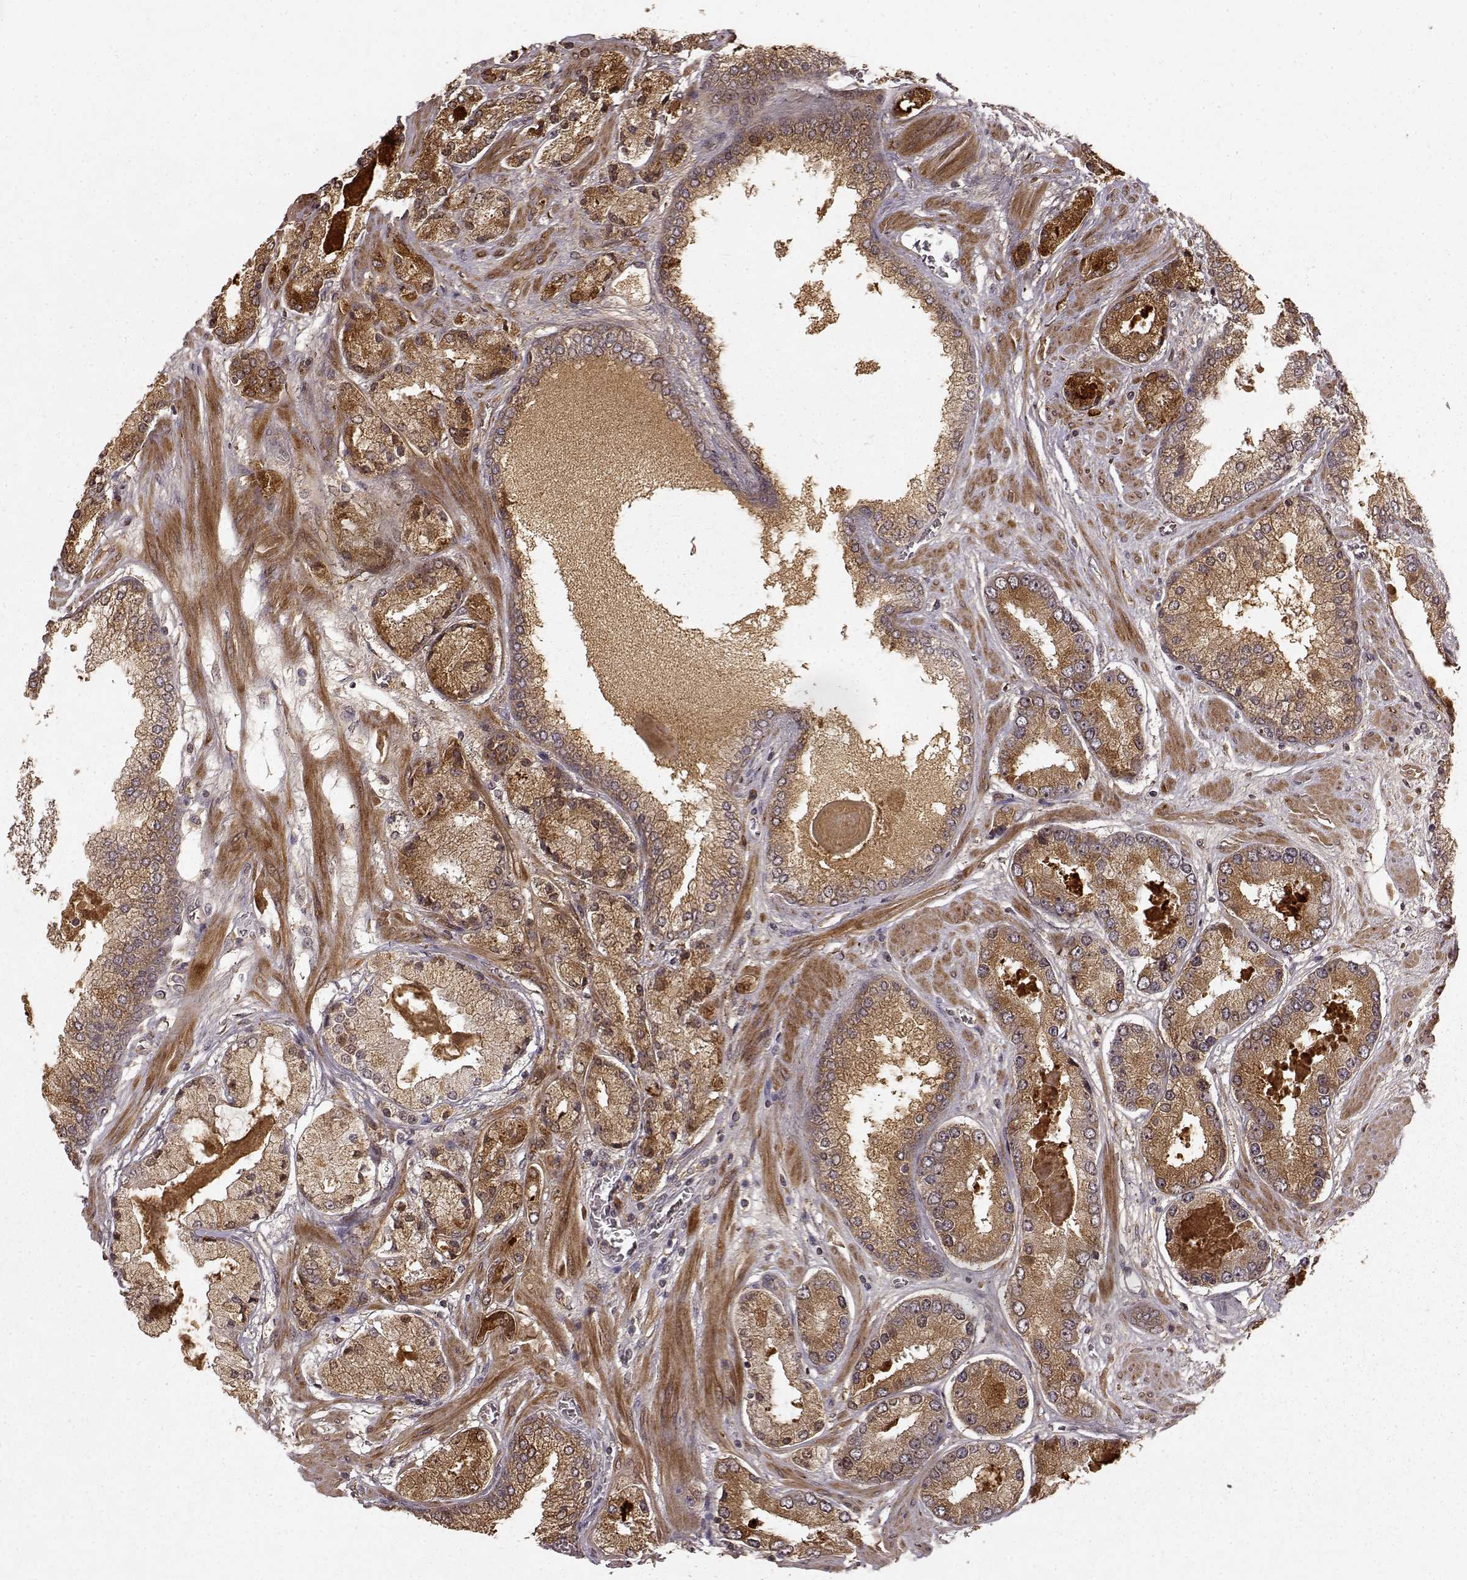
{"staining": {"intensity": "moderate", "quantity": ">75%", "location": "cytoplasmic/membranous"}, "tissue": "prostate cancer", "cell_type": "Tumor cells", "image_type": "cancer", "snomed": [{"axis": "morphology", "description": "Adenocarcinoma, High grade"}, {"axis": "topography", "description": "Prostate"}], "caption": "IHC (DAB) staining of human prostate cancer shows moderate cytoplasmic/membranous protein staining in approximately >75% of tumor cells. (Stains: DAB in brown, nuclei in blue, Microscopy: brightfield microscopy at high magnification).", "gene": "FSTL1", "patient": {"sex": "male", "age": 67}}